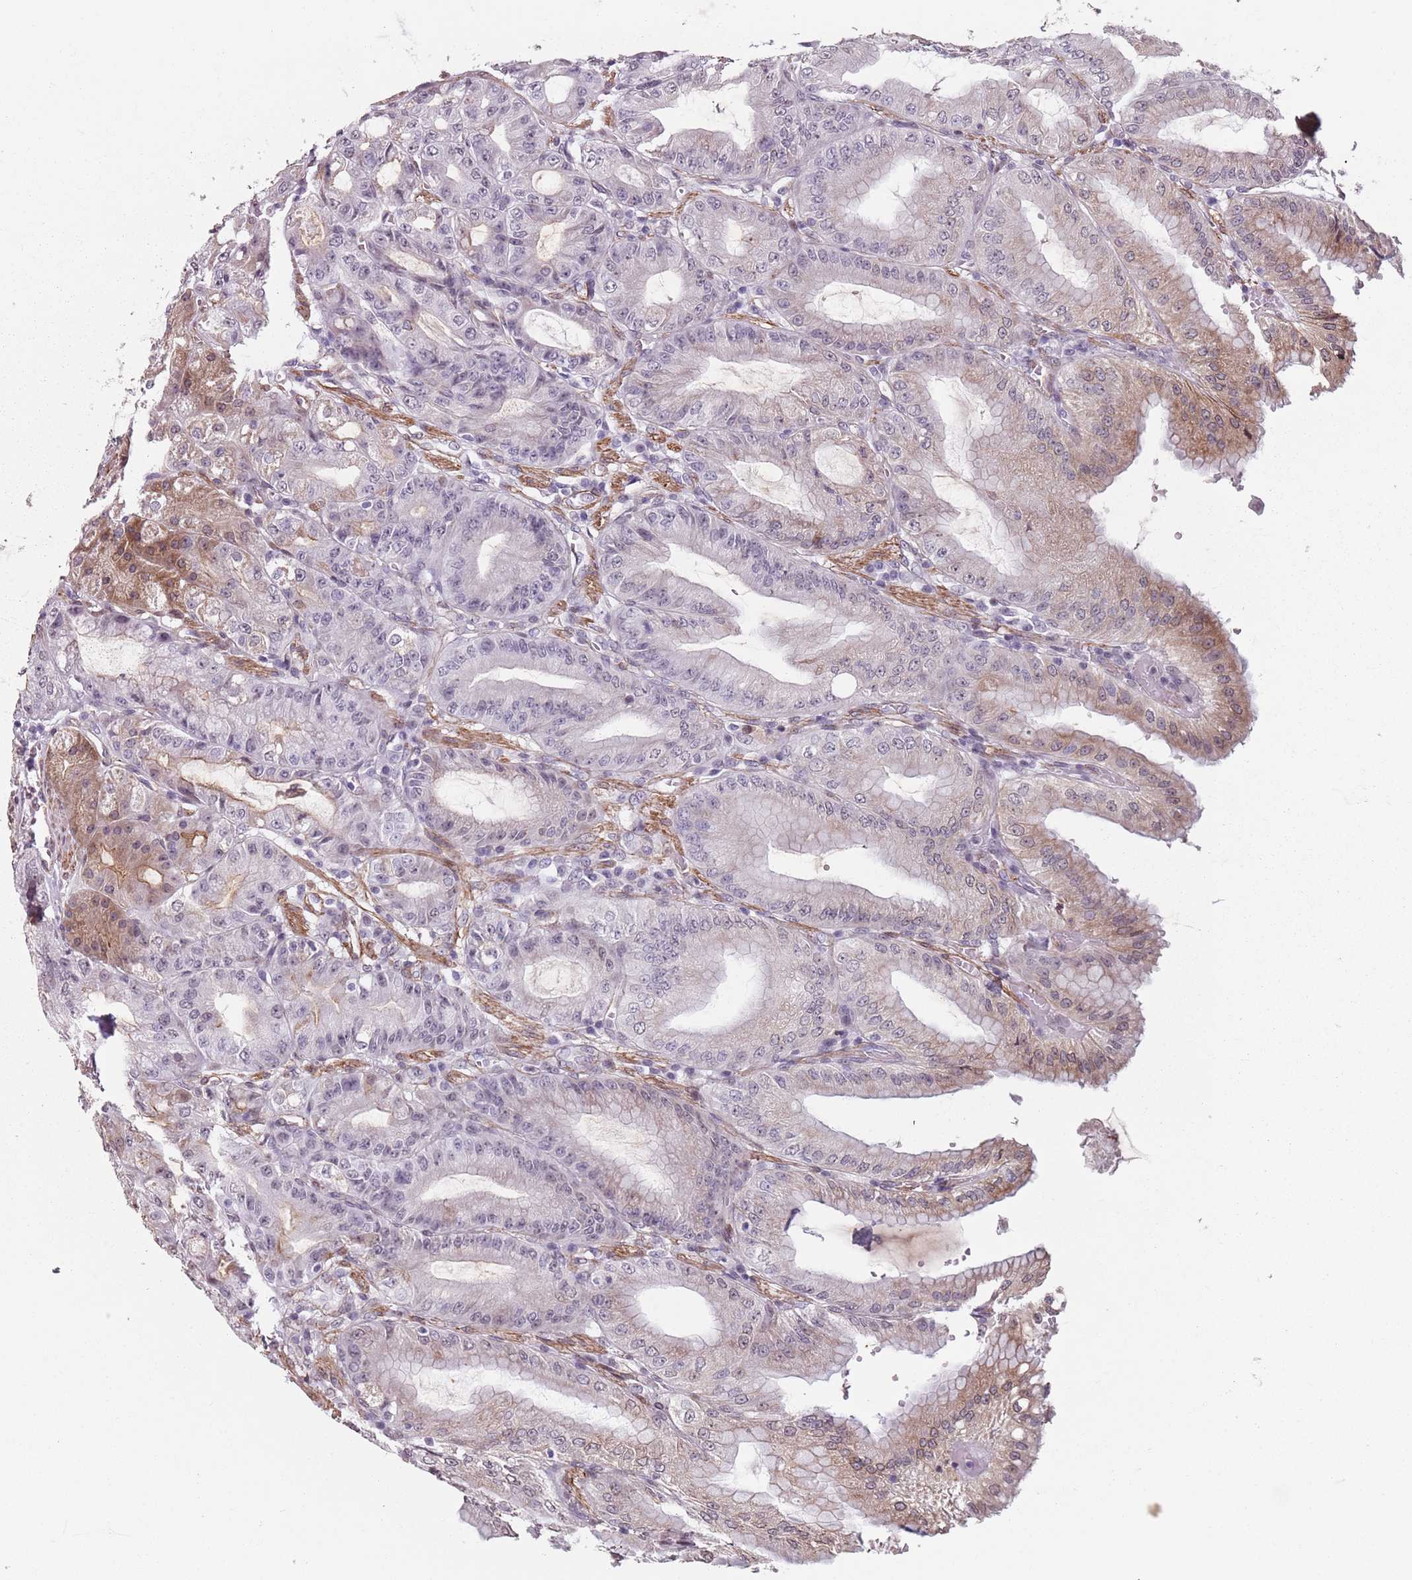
{"staining": {"intensity": "moderate", "quantity": "25%-75%", "location": "cytoplasmic/membranous"}, "tissue": "stomach", "cell_type": "Glandular cells", "image_type": "normal", "snomed": [{"axis": "morphology", "description": "Normal tissue, NOS"}, {"axis": "topography", "description": "Stomach, upper"}, {"axis": "topography", "description": "Stomach, lower"}], "caption": "Immunohistochemistry (IHC) image of unremarkable stomach stained for a protein (brown), which demonstrates medium levels of moderate cytoplasmic/membranous expression in approximately 25%-75% of glandular cells.", "gene": "TMC4", "patient": {"sex": "male", "age": 71}}